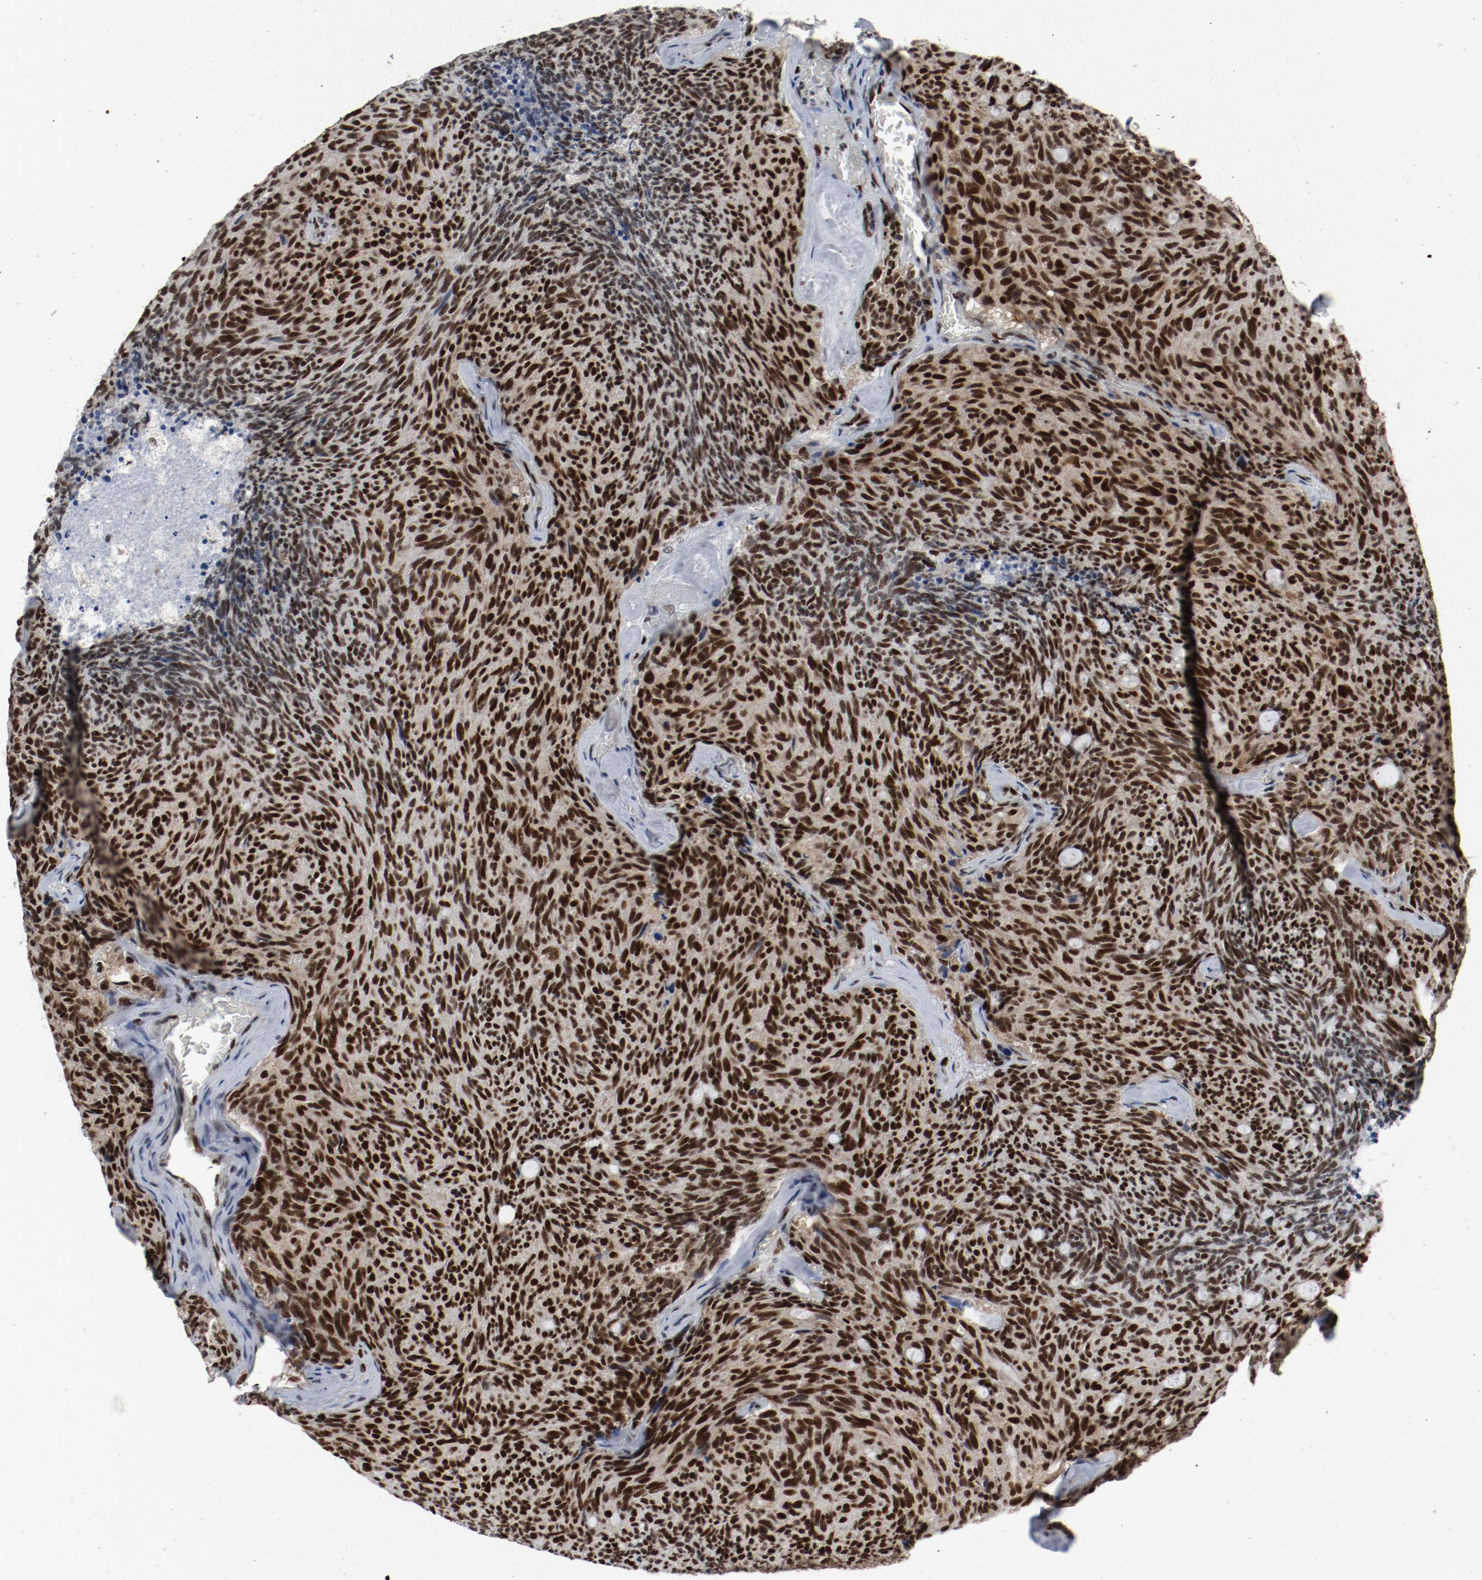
{"staining": {"intensity": "strong", "quantity": ">75%", "location": "nuclear"}, "tissue": "carcinoid", "cell_type": "Tumor cells", "image_type": "cancer", "snomed": [{"axis": "morphology", "description": "Carcinoid, malignant, NOS"}, {"axis": "topography", "description": "Pancreas"}], "caption": "Brown immunohistochemical staining in malignant carcinoid shows strong nuclear positivity in approximately >75% of tumor cells. Nuclei are stained in blue.", "gene": "JMJD6", "patient": {"sex": "female", "age": 54}}